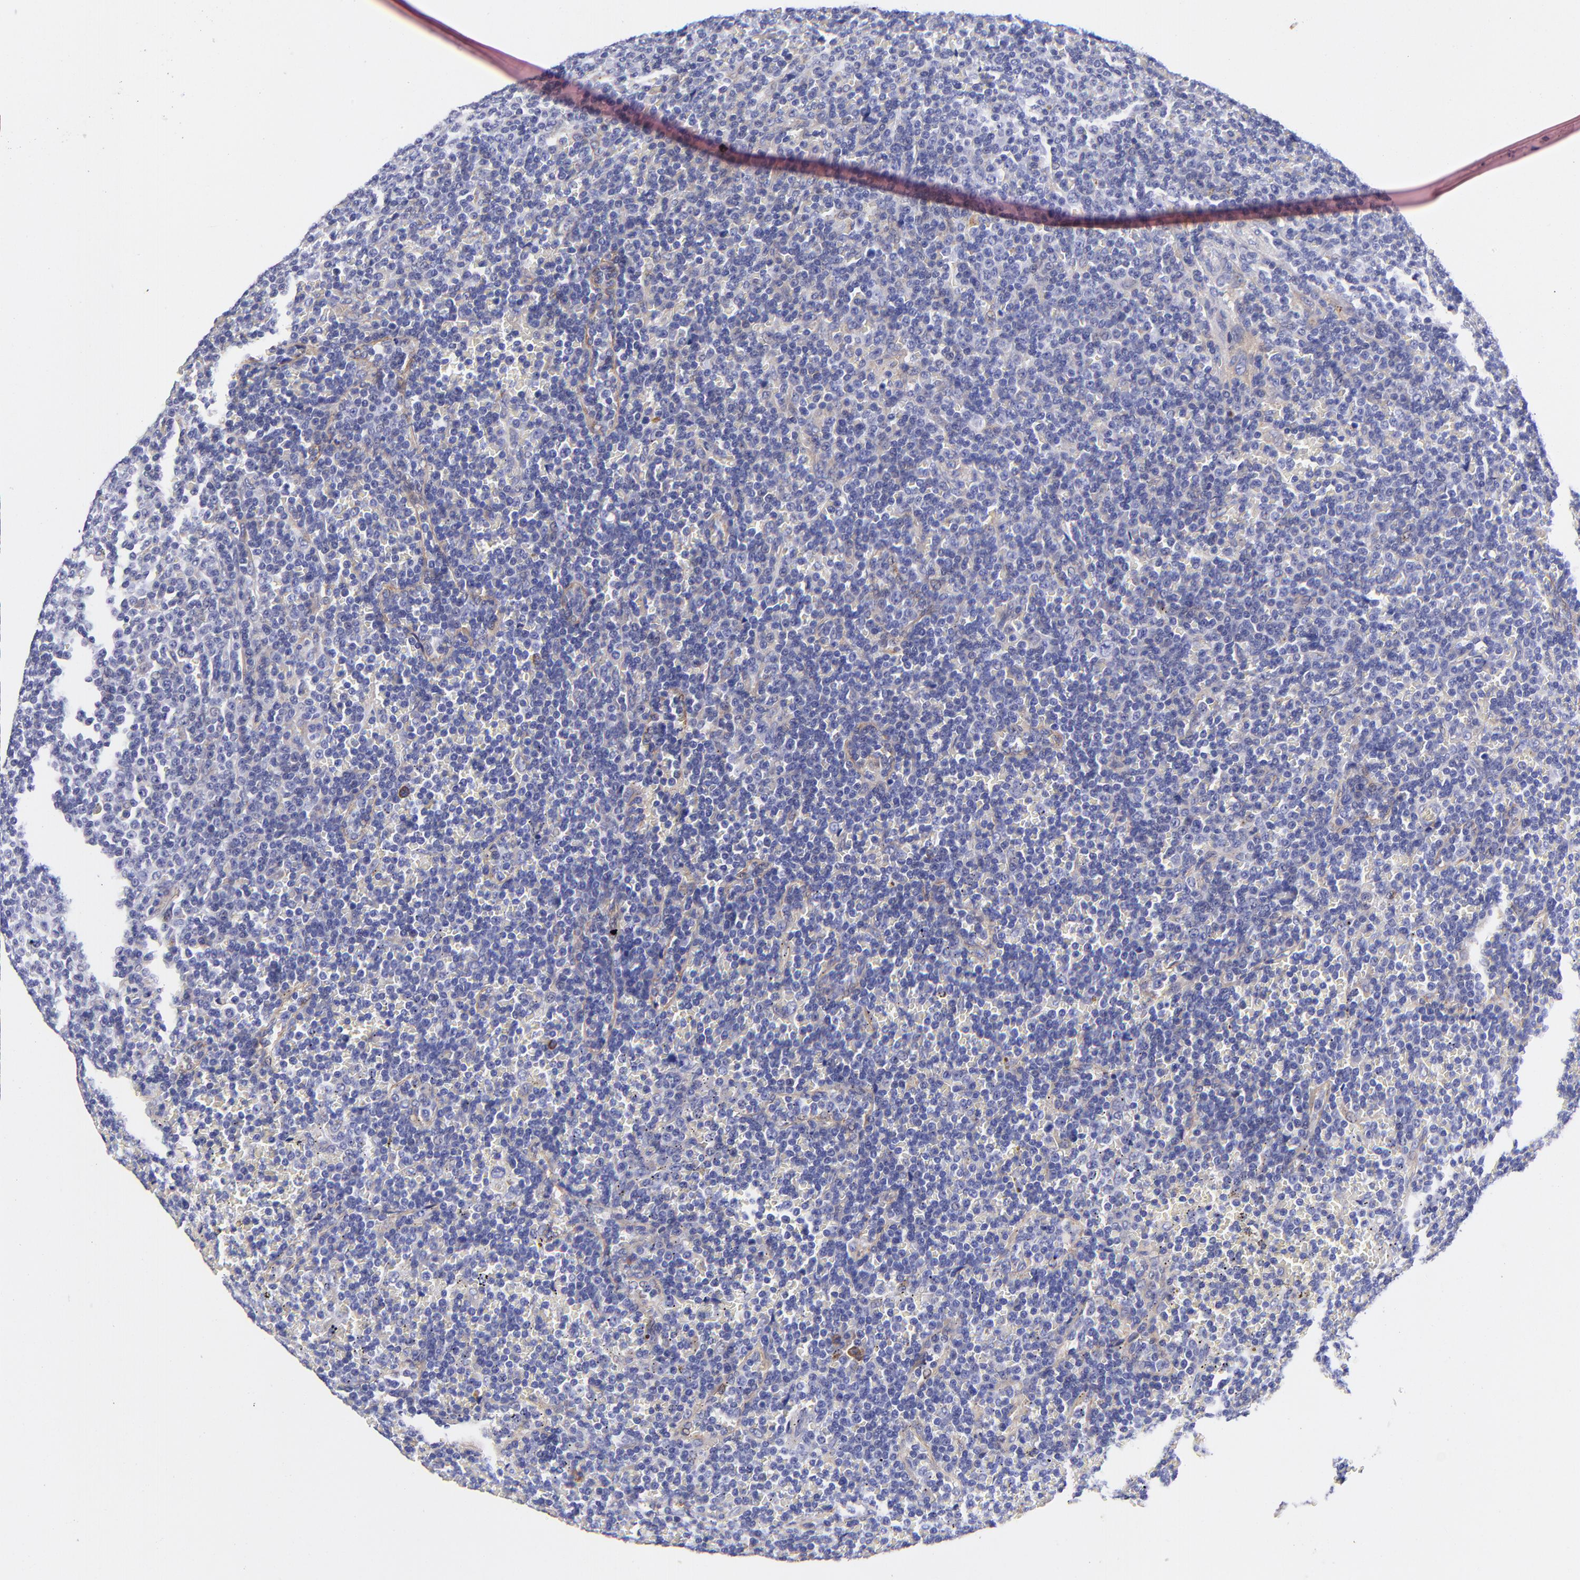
{"staining": {"intensity": "negative", "quantity": "none", "location": "none"}, "tissue": "lymphoma", "cell_type": "Tumor cells", "image_type": "cancer", "snomed": [{"axis": "morphology", "description": "Malignant lymphoma, non-Hodgkin's type, Low grade"}, {"axis": "topography", "description": "Spleen"}], "caption": "DAB immunohistochemical staining of human lymphoma shows no significant staining in tumor cells. (DAB (3,3'-diaminobenzidine) immunohistochemistry with hematoxylin counter stain).", "gene": "PPFIBP1", "patient": {"sex": "male", "age": 80}}